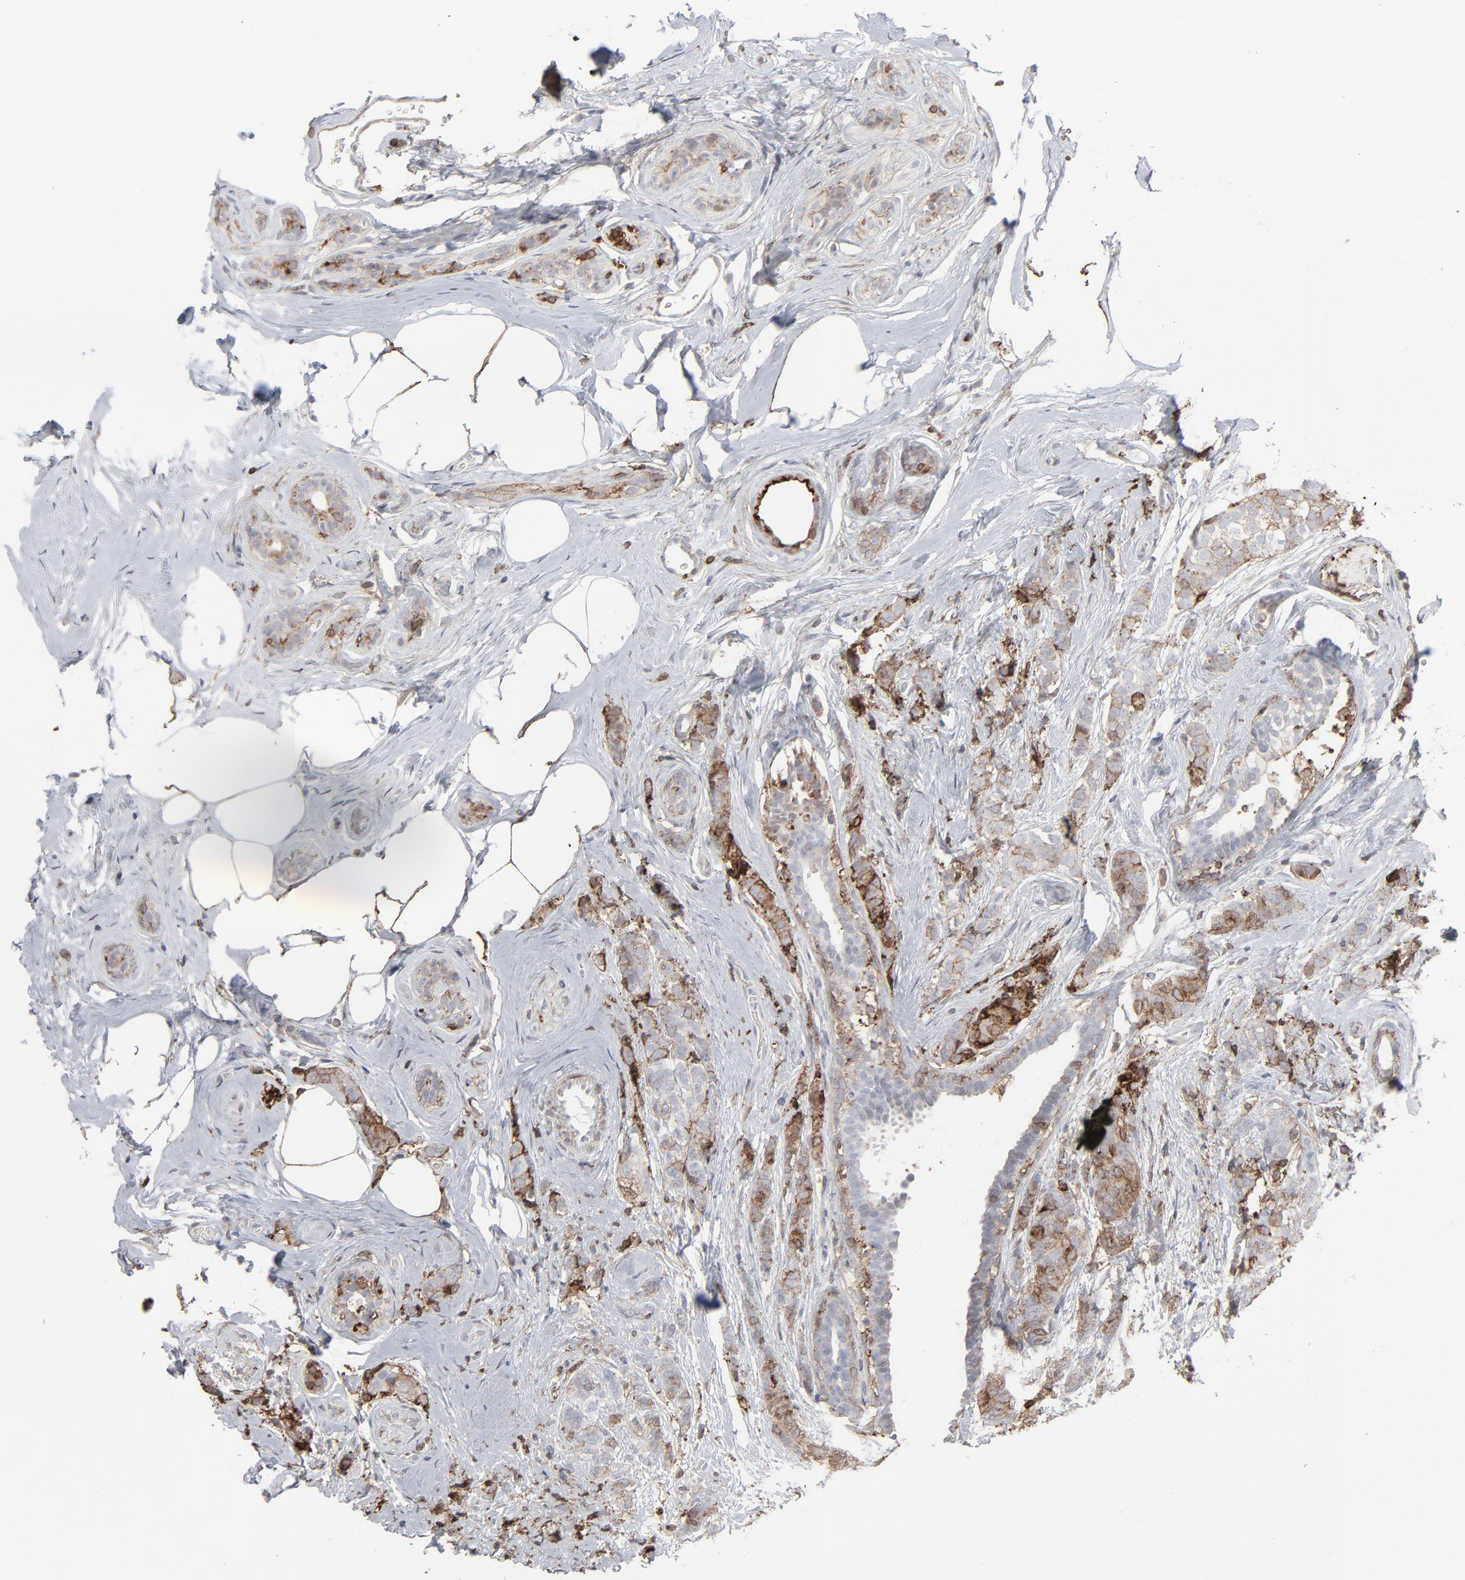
{"staining": {"intensity": "moderate", "quantity": "25%-75%", "location": "cytoplasmic/membranous"}, "tissue": "breast cancer", "cell_type": "Tumor cells", "image_type": "cancer", "snomed": [{"axis": "morphology", "description": "Lobular carcinoma"}, {"axis": "topography", "description": "Breast"}], "caption": "High-magnification brightfield microscopy of breast cancer (lobular carcinoma) stained with DAB (brown) and counterstained with hematoxylin (blue). tumor cells exhibit moderate cytoplasmic/membranous positivity is appreciated in about25%-75% of cells. (DAB = brown stain, brightfield microscopy at high magnification).", "gene": "ANXA5", "patient": {"sex": "female", "age": 60}}